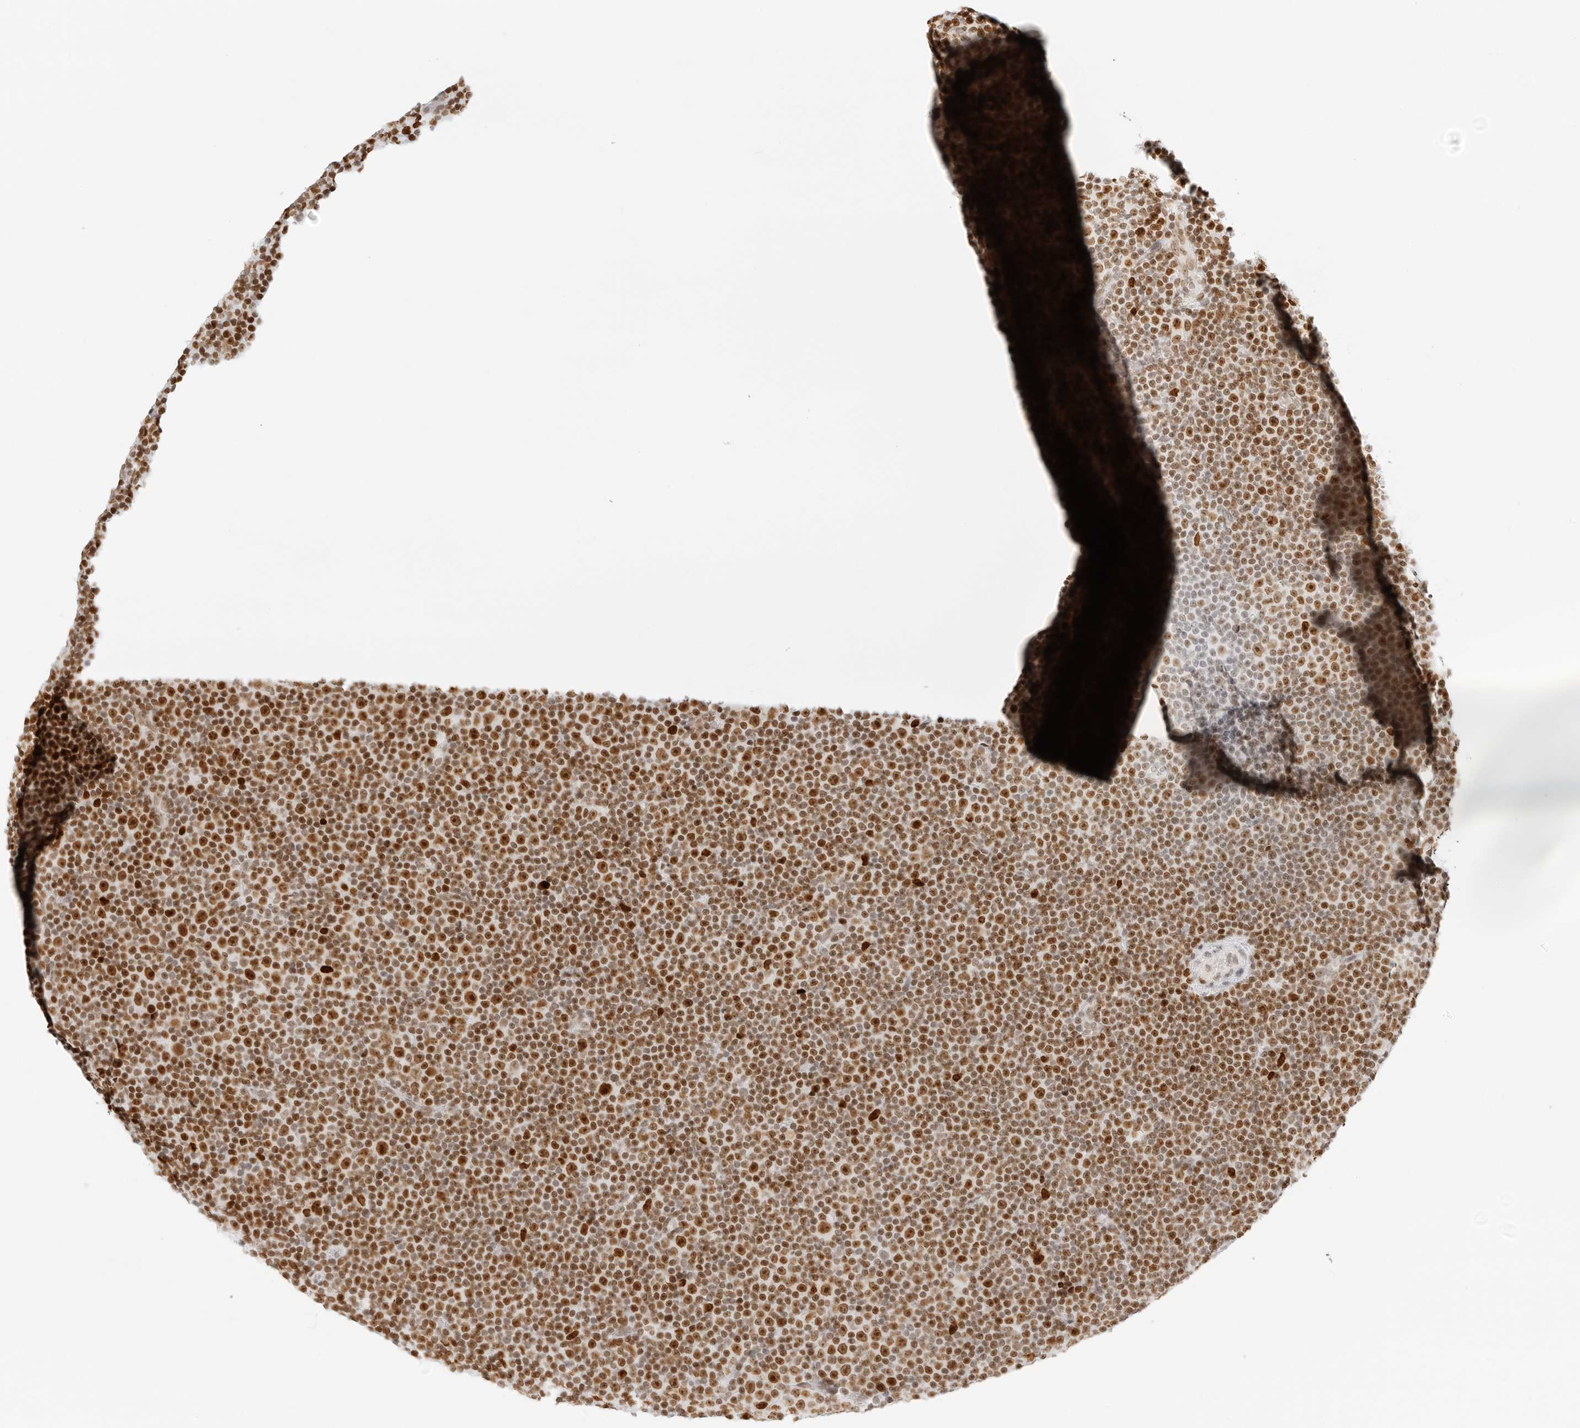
{"staining": {"intensity": "strong", "quantity": ">75%", "location": "nuclear"}, "tissue": "lymphoma", "cell_type": "Tumor cells", "image_type": "cancer", "snomed": [{"axis": "morphology", "description": "Malignant lymphoma, non-Hodgkin's type, Low grade"}, {"axis": "topography", "description": "Lymph node"}], "caption": "Immunohistochemical staining of malignant lymphoma, non-Hodgkin's type (low-grade) displays strong nuclear protein staining in about >75% of tumor cells. The staining was performed using DAB, with brown indicating positive protein expression. Nuclei are stained blue with hematoxylin.", "gene": "RCC1", "patient": {"sex": "female", "age": 67}}